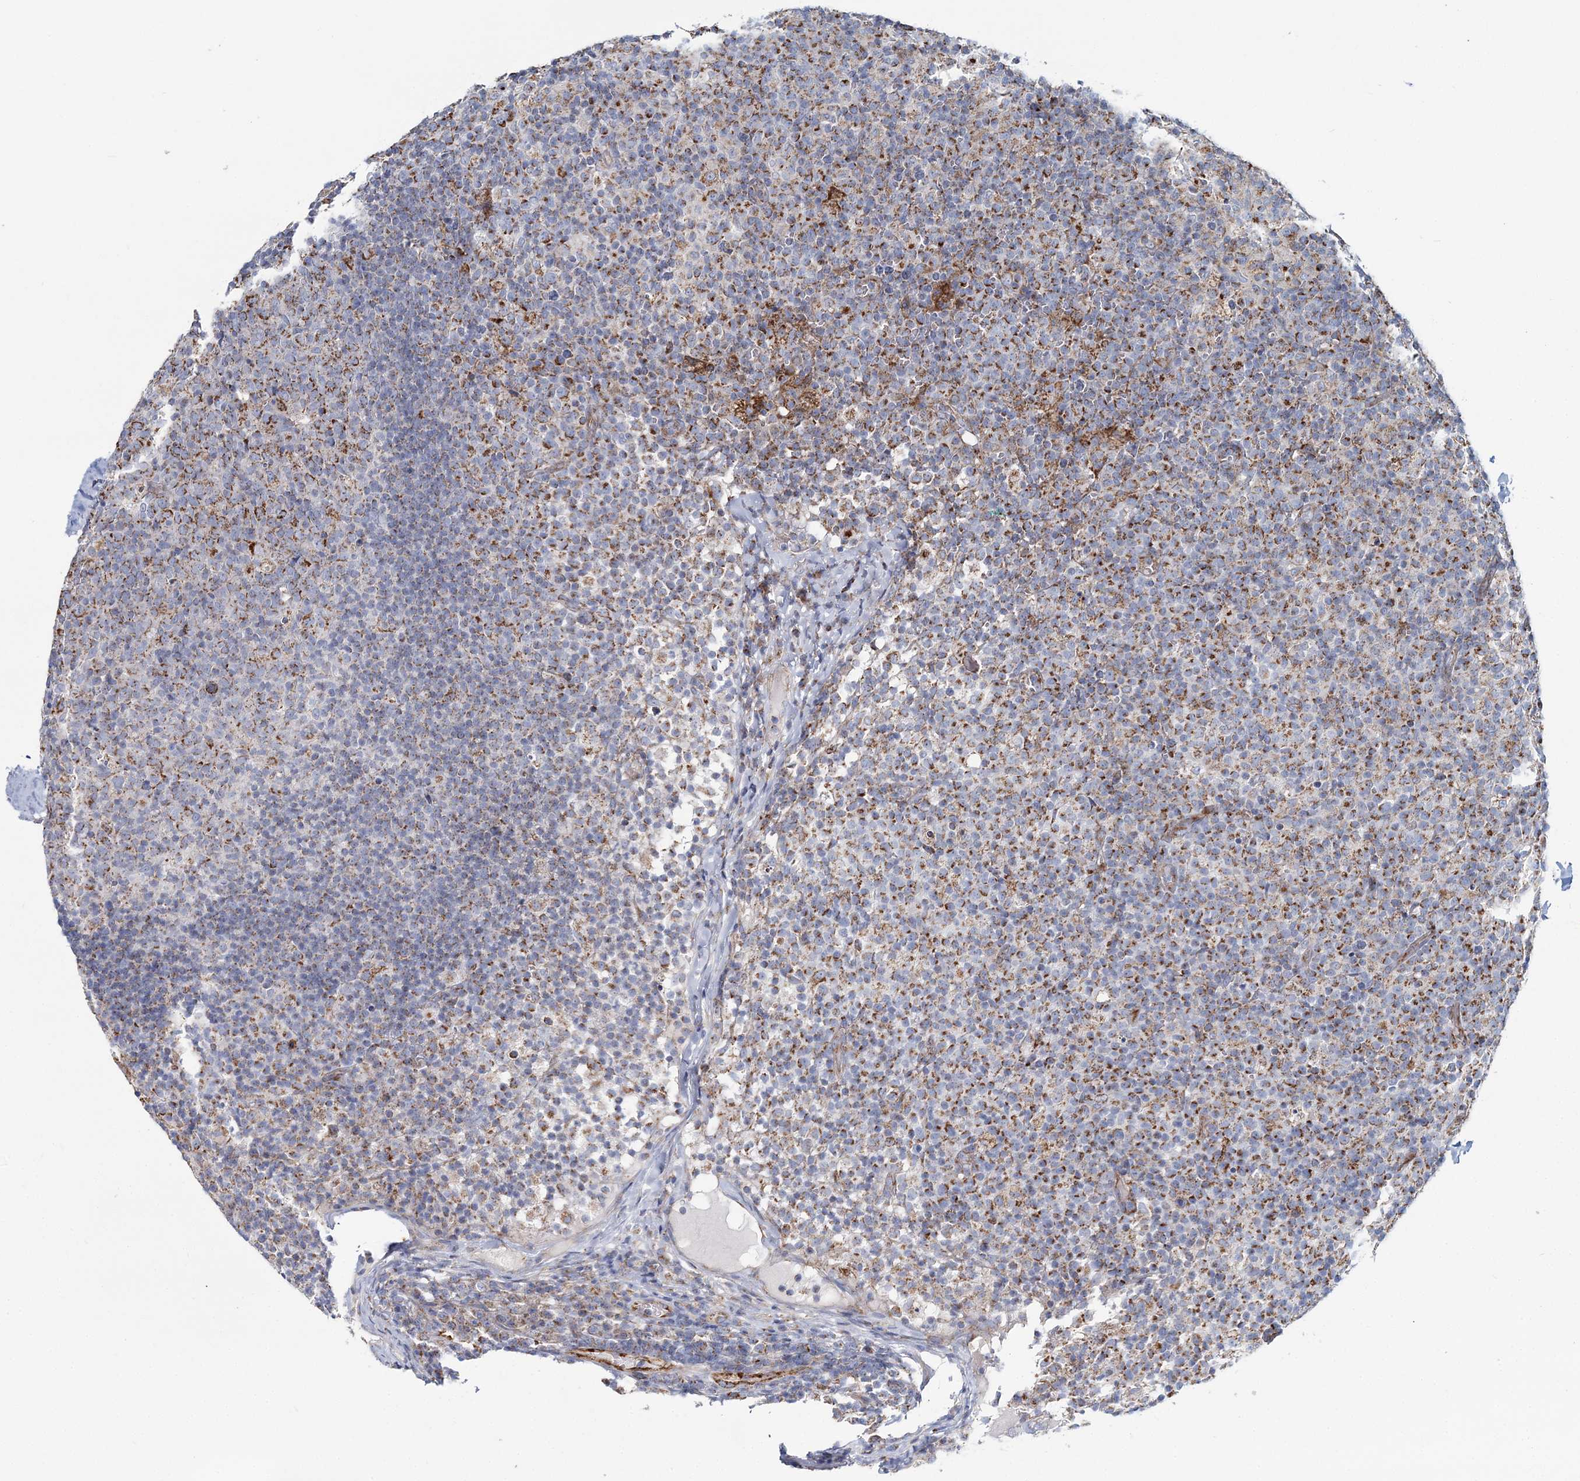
{"staining": {"intensity": "moderate", "quantity": "25%-75%", "location": "cytoplasmic/membranous"}, "tissue": "lymph node", "cell_type": "Germinal center cells", "image_type": "normal", "snomed": [{"axis": "morphology", "description": "Normal tissue, NOS"}, {"axis": "morphology", "description": "Inflammation, NOS"}, {"axis": "topography", "description": "Lymph node"}], "caption": "Lymph node stained for a protein demonstrates moderate cytoplasmic/membranous positivity in germinal center cells. (brown staining indicates protein expression, while blue staining denotes nuclei).", "gene": "ARHGAP6", "patient": {"sex": "male", "age": 55}}